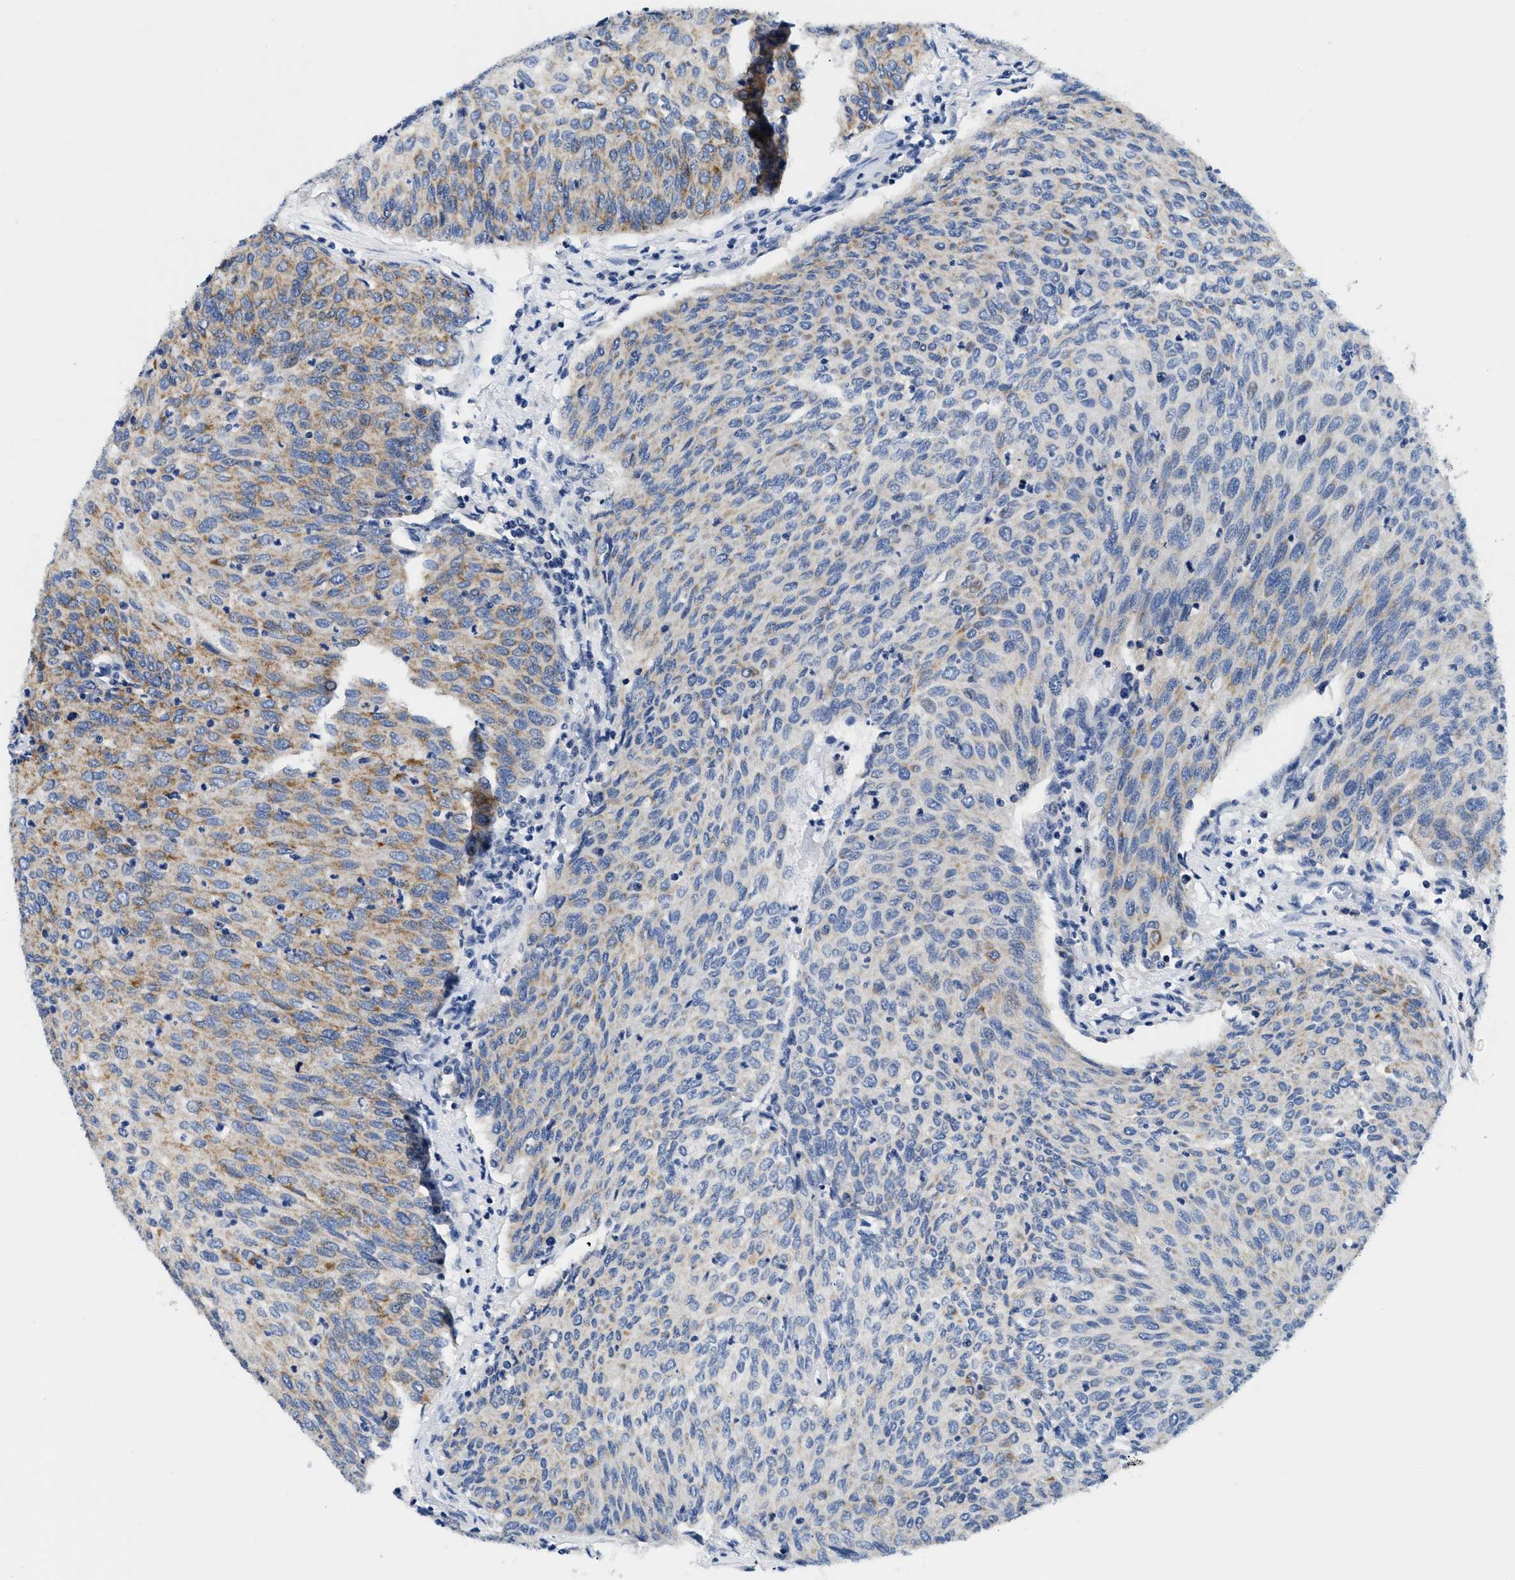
{"staining": {"intensity": "weak", "quantity": "25%-75%", "location": "cytoplasmic/membranous"}, "tissue": "urothelial cancer", "cell_type": "Tumor cells", "image_type": "cancer", "snomed": [{"axis": "morphology", "description": "Urothelial carcinoma, Low grade"}, {"axis": "topography", "description": "Urinary bladder"}], "caption": "IHC (DAB) staining of human urothelial cancer exhibits weak cytoplasmic/membranous protein positivity in about 25%-75% of tumor cells.", "gene": "MEA1", "patient": {"sex": "female", "age": 79}}